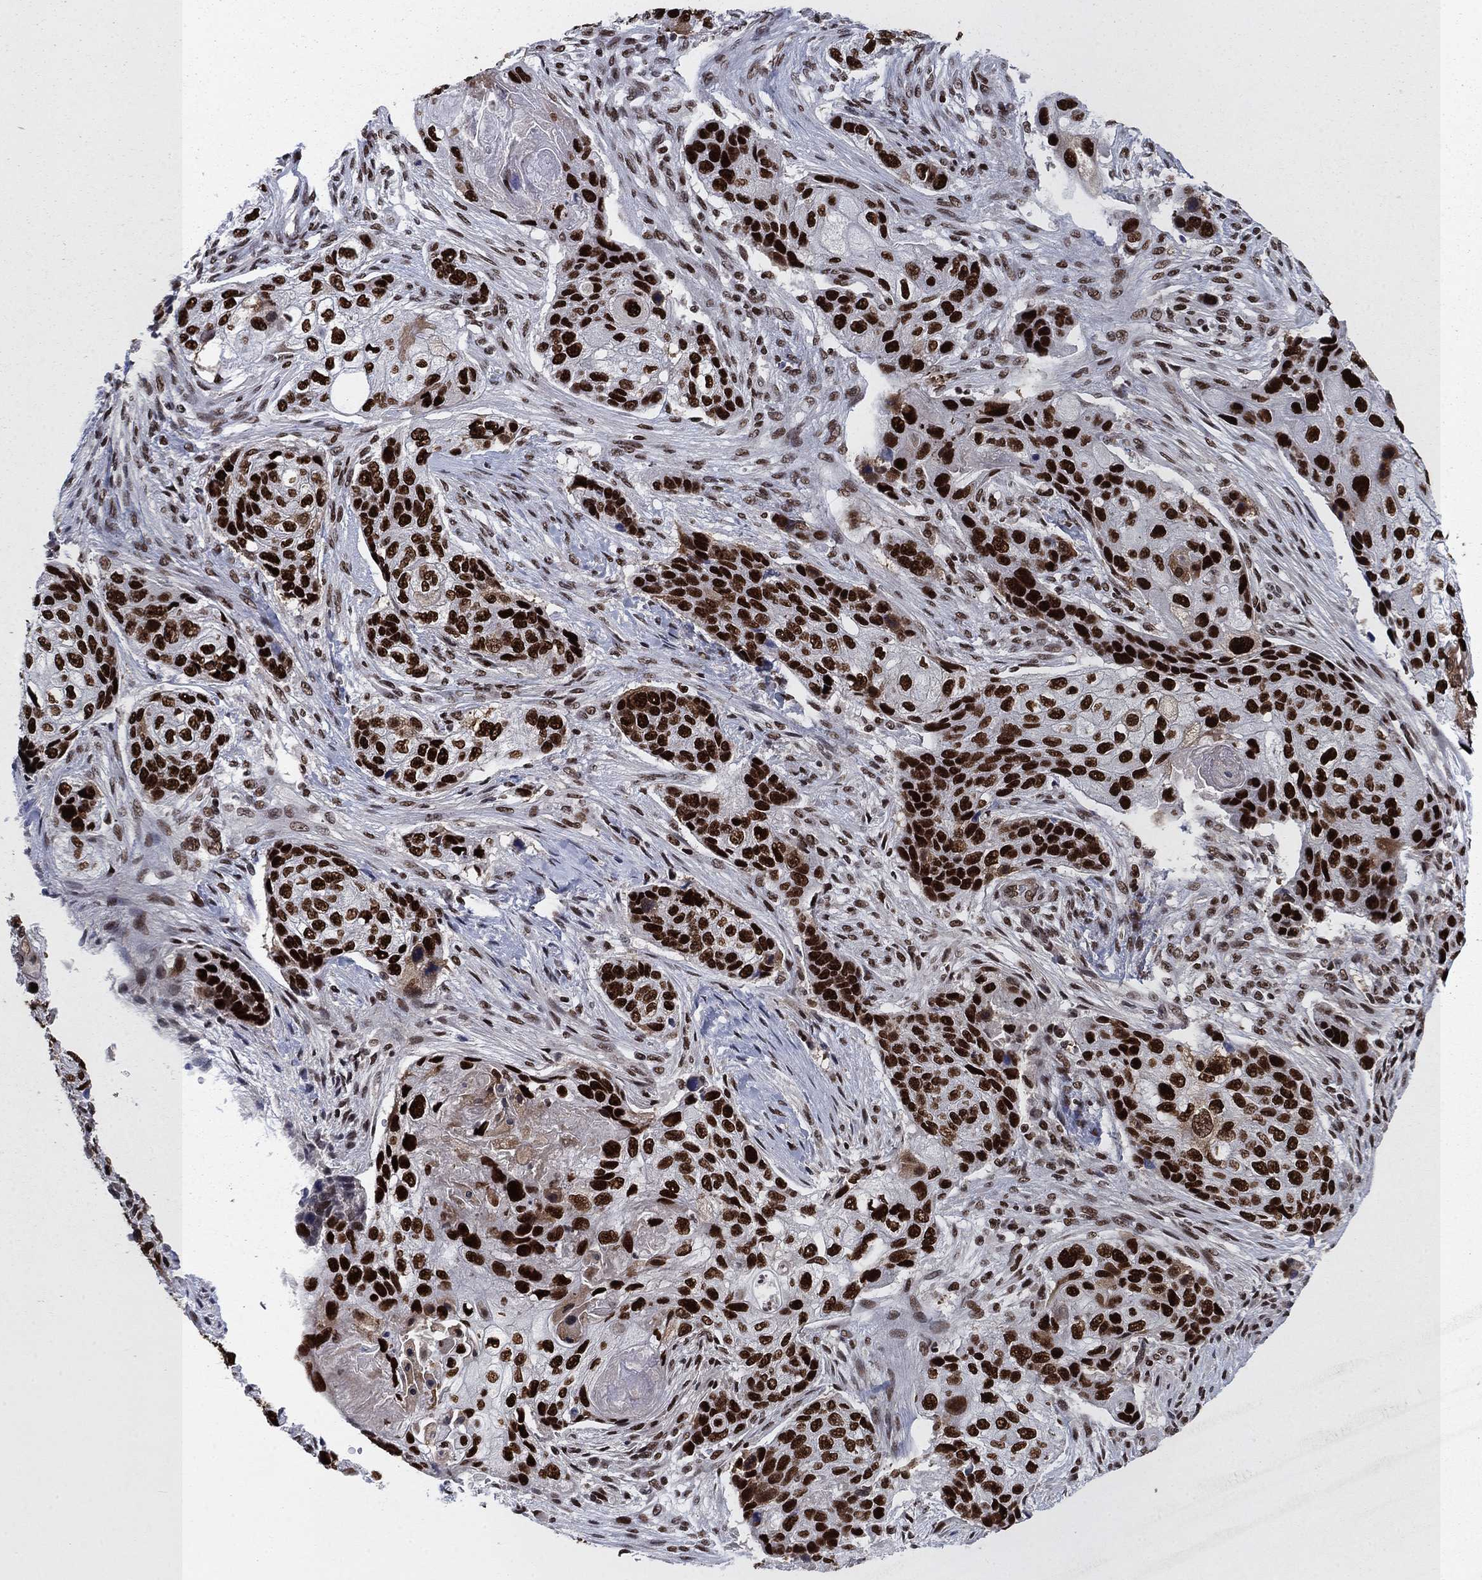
{"staining": {"intensity": "strong", "quantity": ">75%", "location": "nuclear"}, "tissue": "lung cancer", "cell_type": "Tumor cells", "image_type": "cancer", "snomed": [{"axis": "morphology", "description": "Normal tissue, NOS"}, {"axis": "morphology", "description": "Squamous cell carcinoma, NOS"}, {"axis": "topography", "description": "Bronchus"}, {"axis": "topography", "description": "Lung"}], "caption": "A high amount of strong nuclear staining is present in approximately >75% of tumor cells in lung cancer (squamous cell carcinoma) tissue.", "gene": "RPRD1B", "patient": {"sex": "male", "age": 69}}